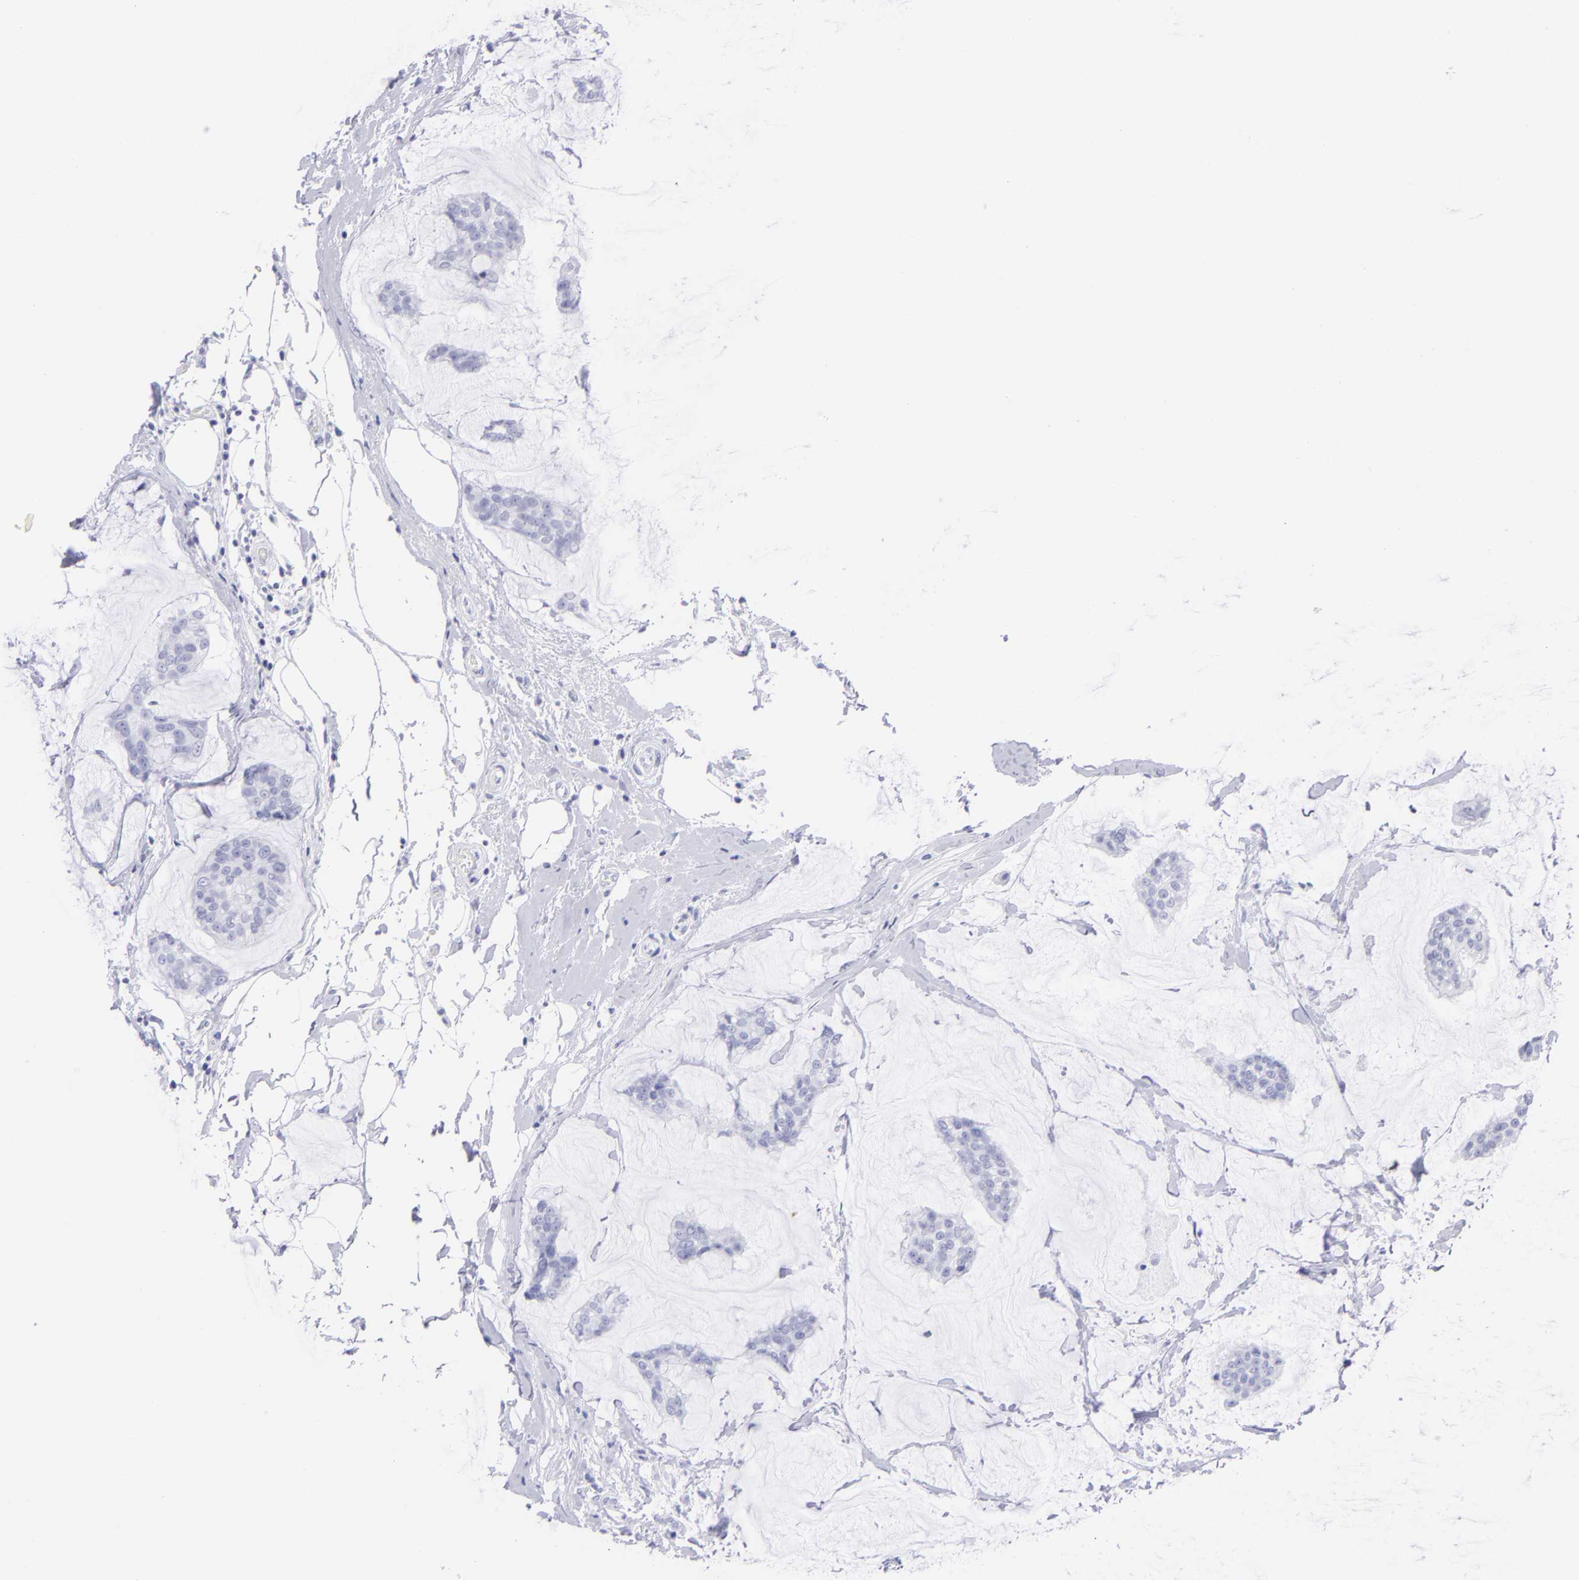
{"staining": {"intensity": "negative", "quantity": "none", "location": "none"}, "tissue": "breast cancer", "cell_type": "Tumor cells", "image_type": "cancer", "snomed": [{"axis": "morphology", "description": "Duct carcinoma"}, {"axis": "topography", "description": "Breast"}], "caption": "The IHC histopathology image has no significant positivity in tumor cells of breast intraductal carcinoma tissue.", "gene": "SLC1A3", "patient": {"sex": "female", "age": 93}}